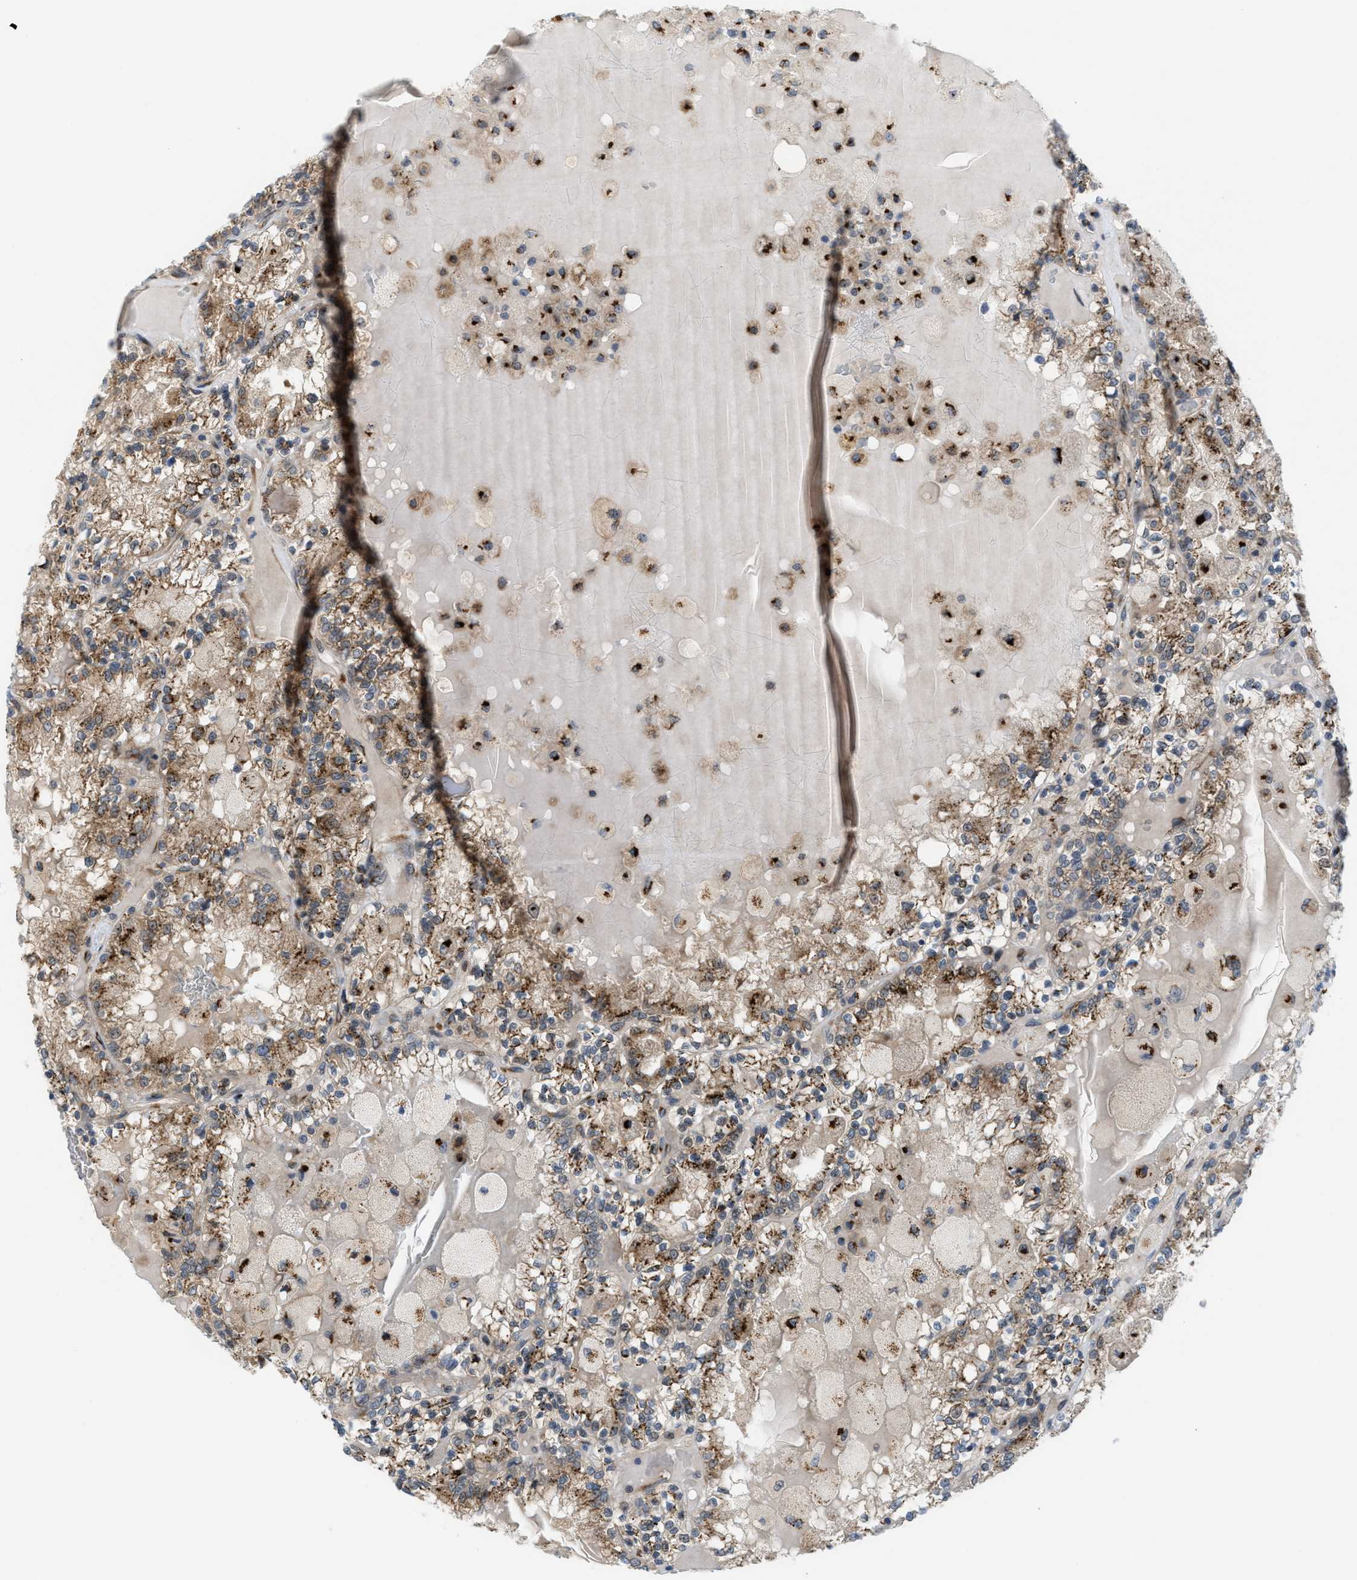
{"staining": {"intensity": "moderate", "quantity": ">75%", "location": "cytoplasmic/membranous"}, "tissue": "renal cancer", "cell_type": "Tumor cells", "image_type": "cancer", "snomed": [{"axis": "morphology", "description": "Adenocarcinoma, NOS"}, {"axis": "topography", "description": "Kidney"}], "caption": "Protein analysis of renal cancer tissue shows moderate cytoplasmic/membranous positivity in approximately >75% of tumor cells. (DAB = brown stain, brightfield microscopy at high magnification).", "gene": "SLC38A10", "patient": {"sex": "female", "age": 56}}